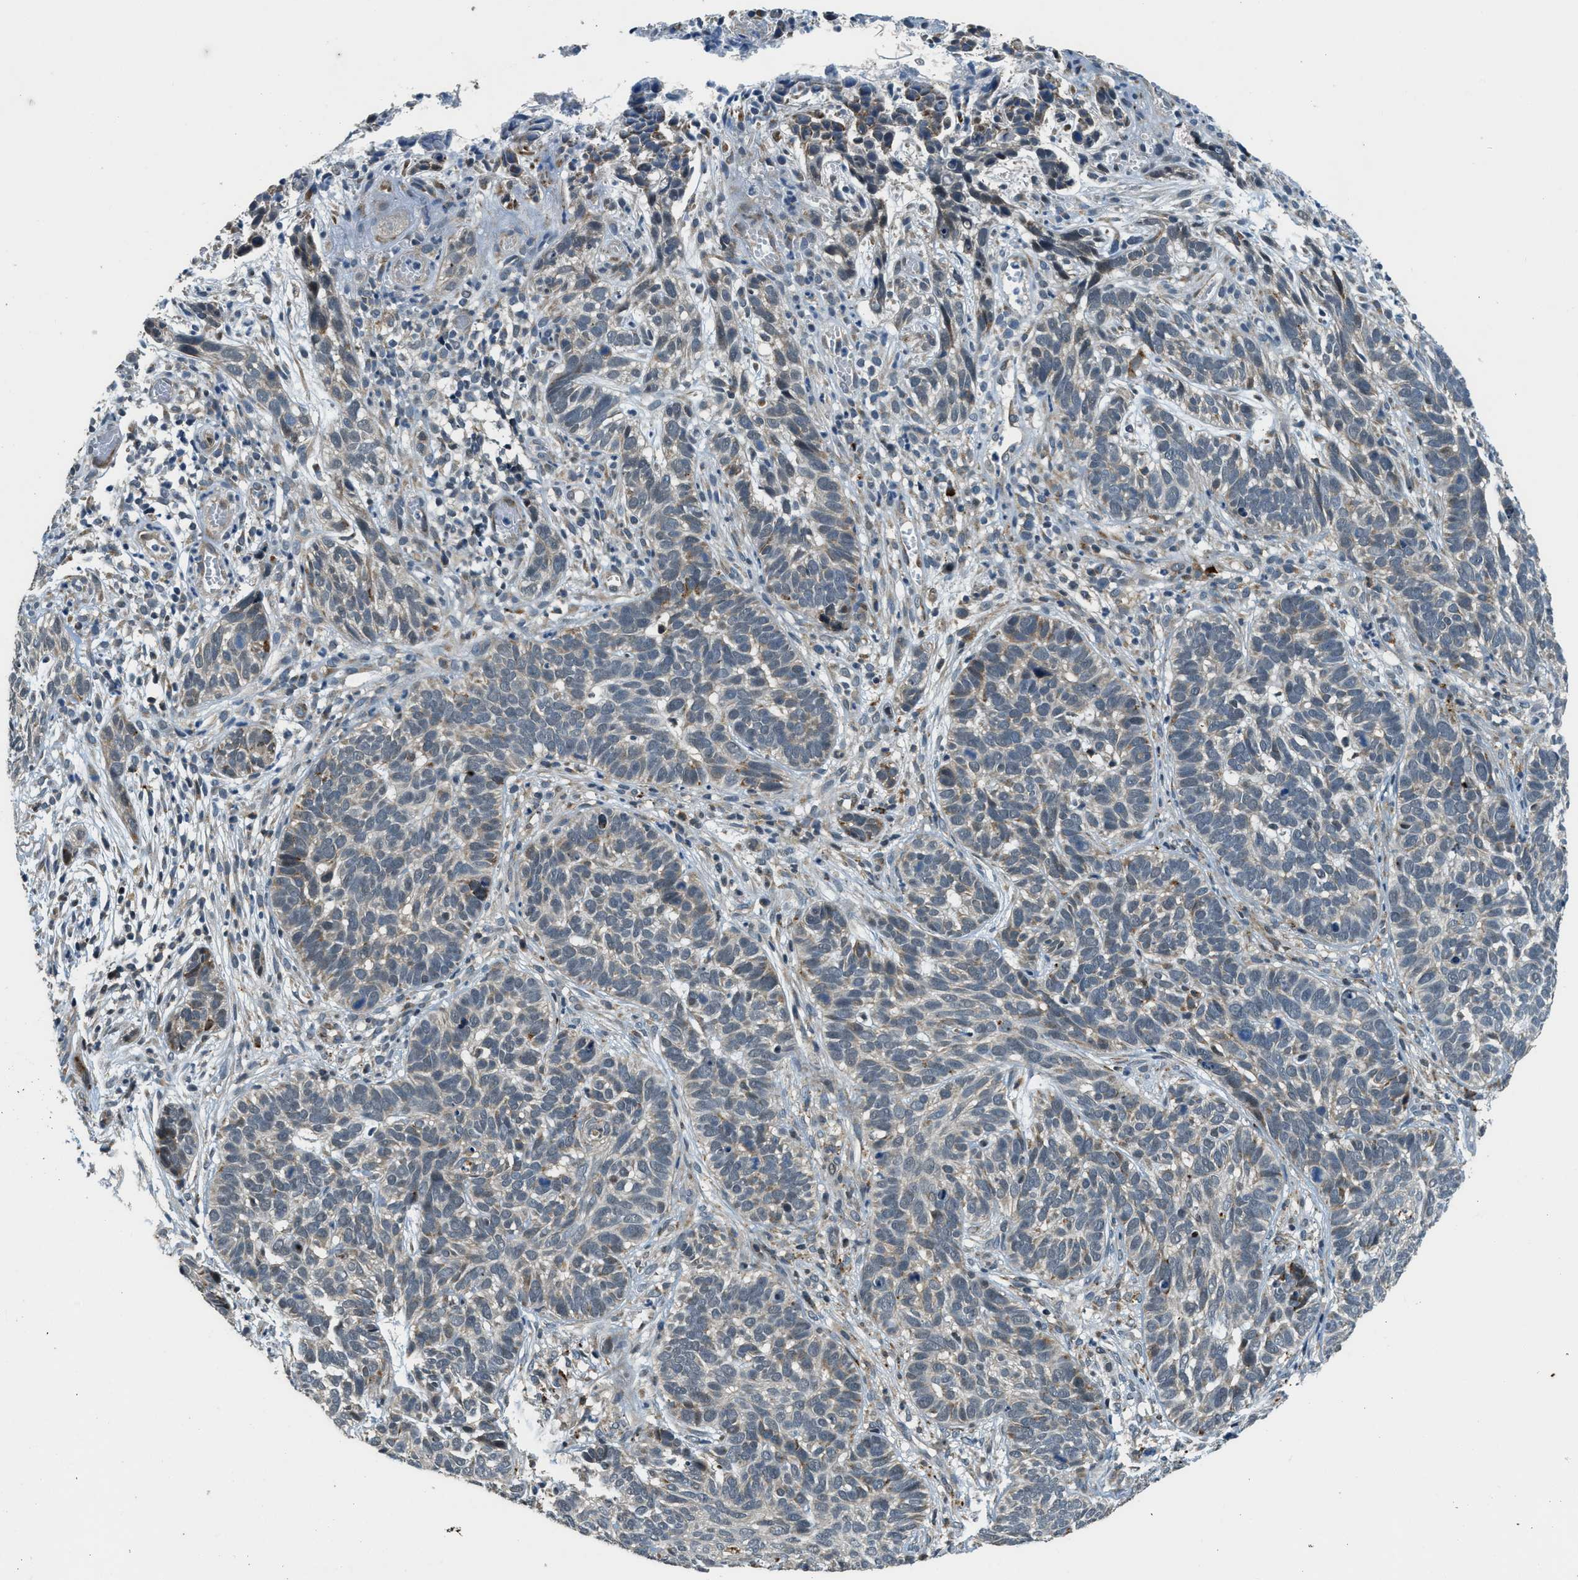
{"staining": {"intensity": "moderate", "quantity": "<25%", "location": "cytoplasmic/membranous"}, "tissue": "skin cancer", "cell_type": "Tumor cells", "image_type": "cancer", "snomed": [{"axis": "morphology", "description": "Basal cell carcinoma"}, {"axis": "topography", "description": "Skin"}], "caption": "IHC (DAB) staining of skin cancer demonstrates moderate cytoplasmic/membranous protein positivity in approximately <25% of tumor cells.", "gene": "HERC2", "patient": {"sex": "male", "age": 87}}